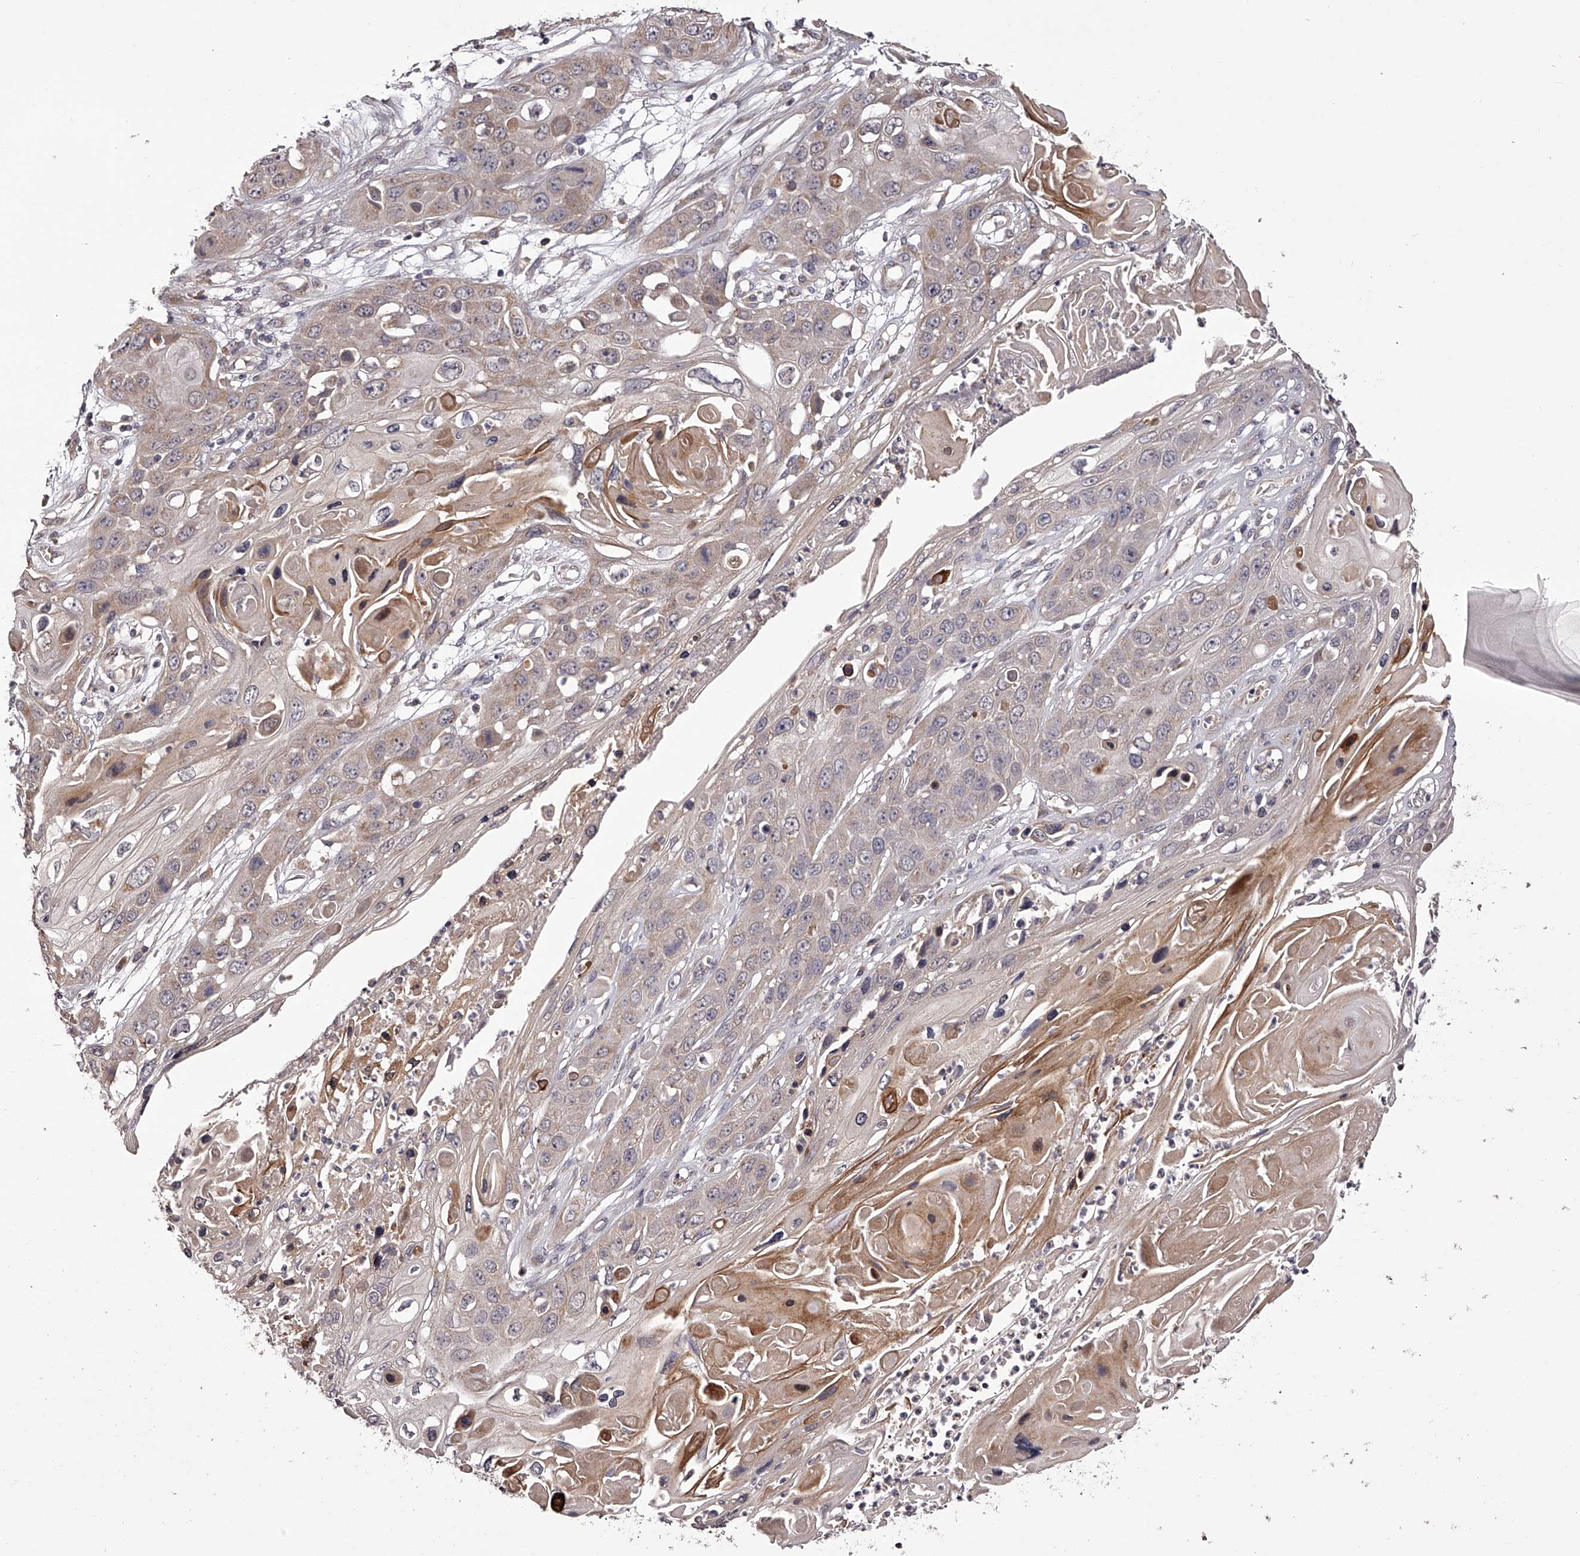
{"staining": {"intensity": "weak", "quantity": ">75%", "location": "cytoplasmic/membranous"}, "tissue": "skin cancer", "cell_type": "Tumor cells", "image_type": "cancer", "snomed": [{"axis": "morphology", "description": "Squamous cell carcinoma, NOS"}, {"axis": "topography", "description": "Skin"}], "caption": "The micrograph demonstrates immunohistochemical staining of squamous cell carcinoma (skin). There is weak cytoplasmic/membranous staining is appreciated in about >75% of tumor cells.", "gene": "ODF2L", "patient": {"sex": "male", "age": 55}}